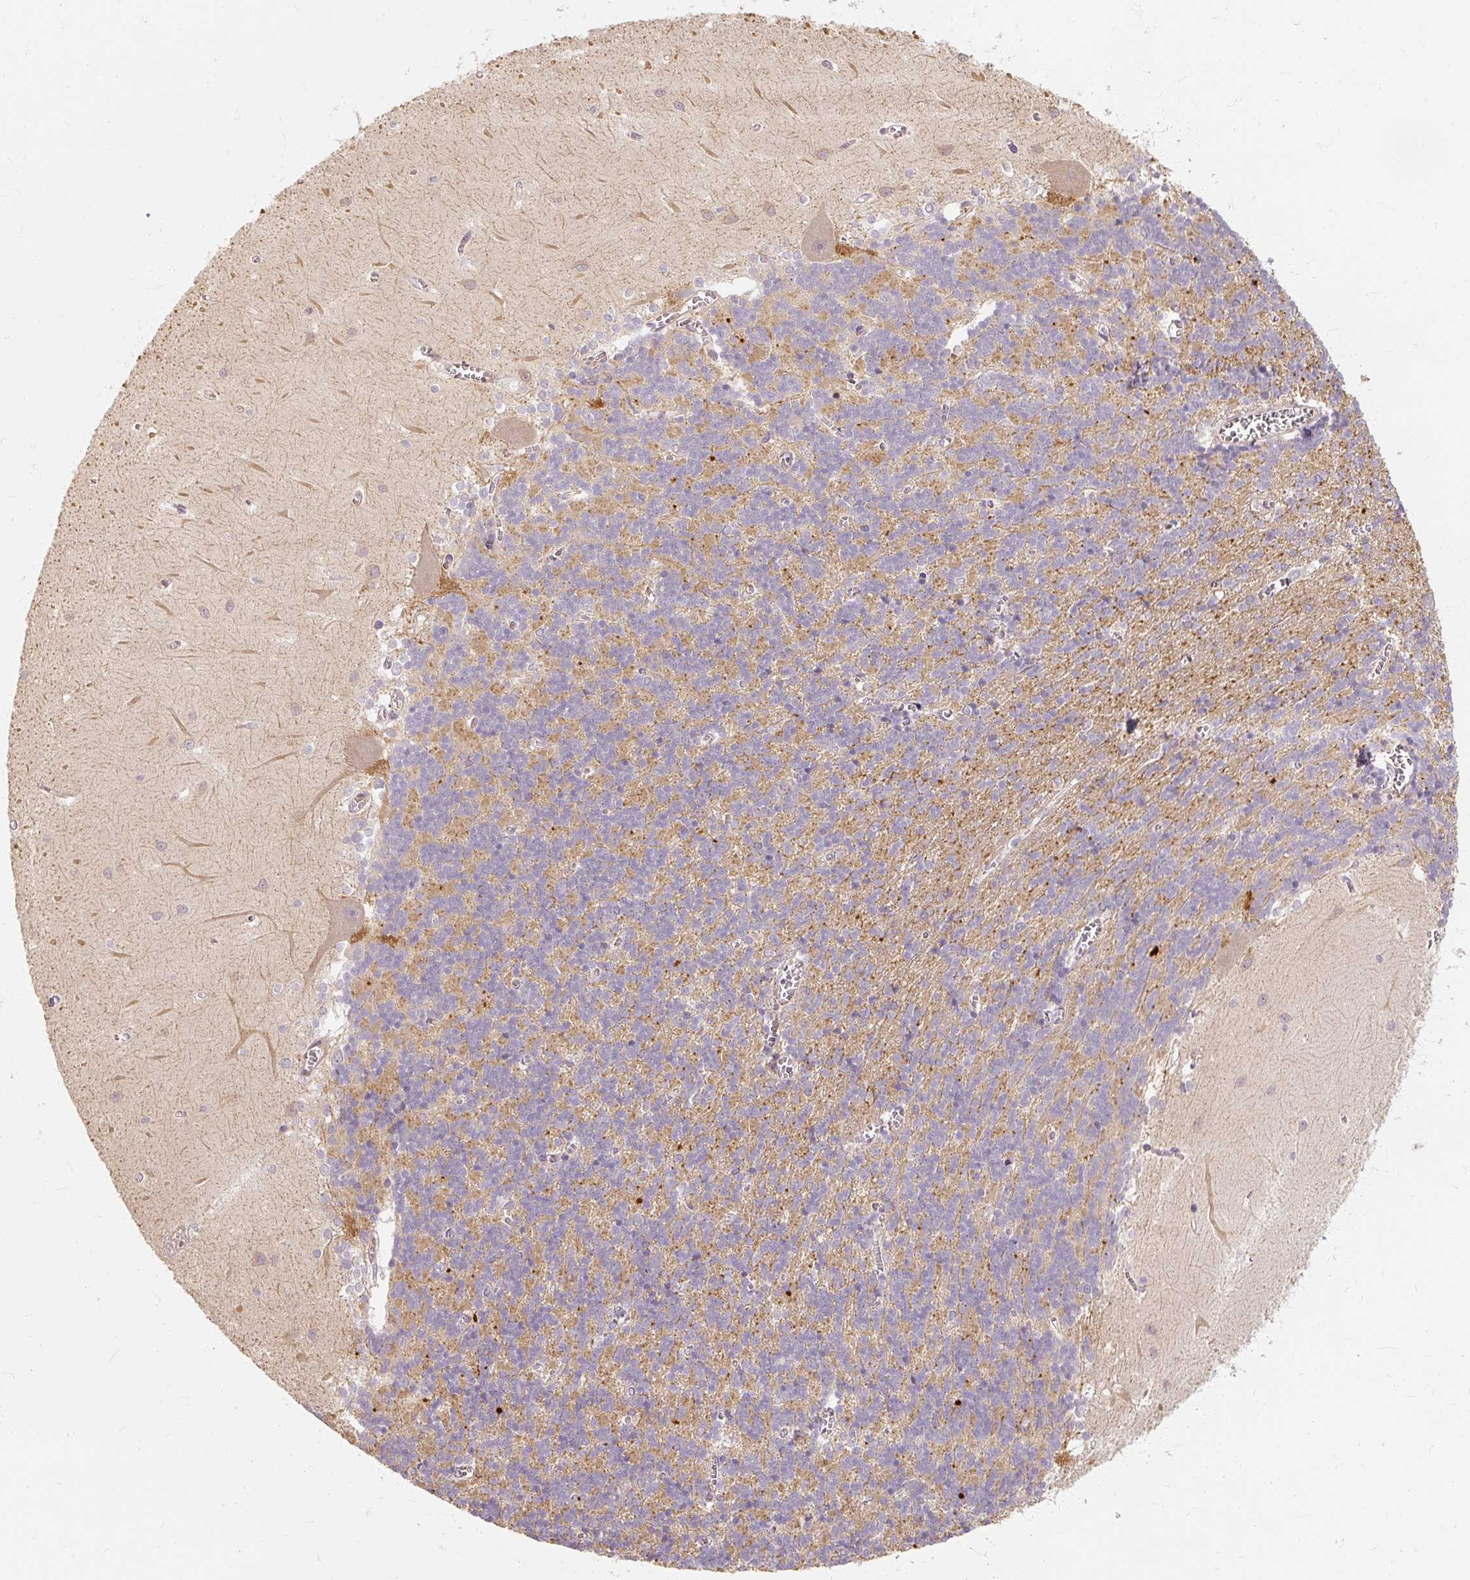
{"staining": {"intensity": "moderate", "quantity": "25%-75%", "location": "cytoplasmic/membranous"}, "tissue": "cerebellum", "cell_type": "Cells in granular layer", "image_type": "normal", "snomed": [{"axis": "morphology", "description": "Normal tissue, NOS"}, {"axis": "topography", "description": "Cerebellum"}], "caption": "This is an image of IHC staining of unremarkable cerebellum, which shows moderate expression in the cytoplasmic/membranous of cells in granular layer.", "gene": "RB1CC1", "patient": {"sex": "male", "age": 37}}